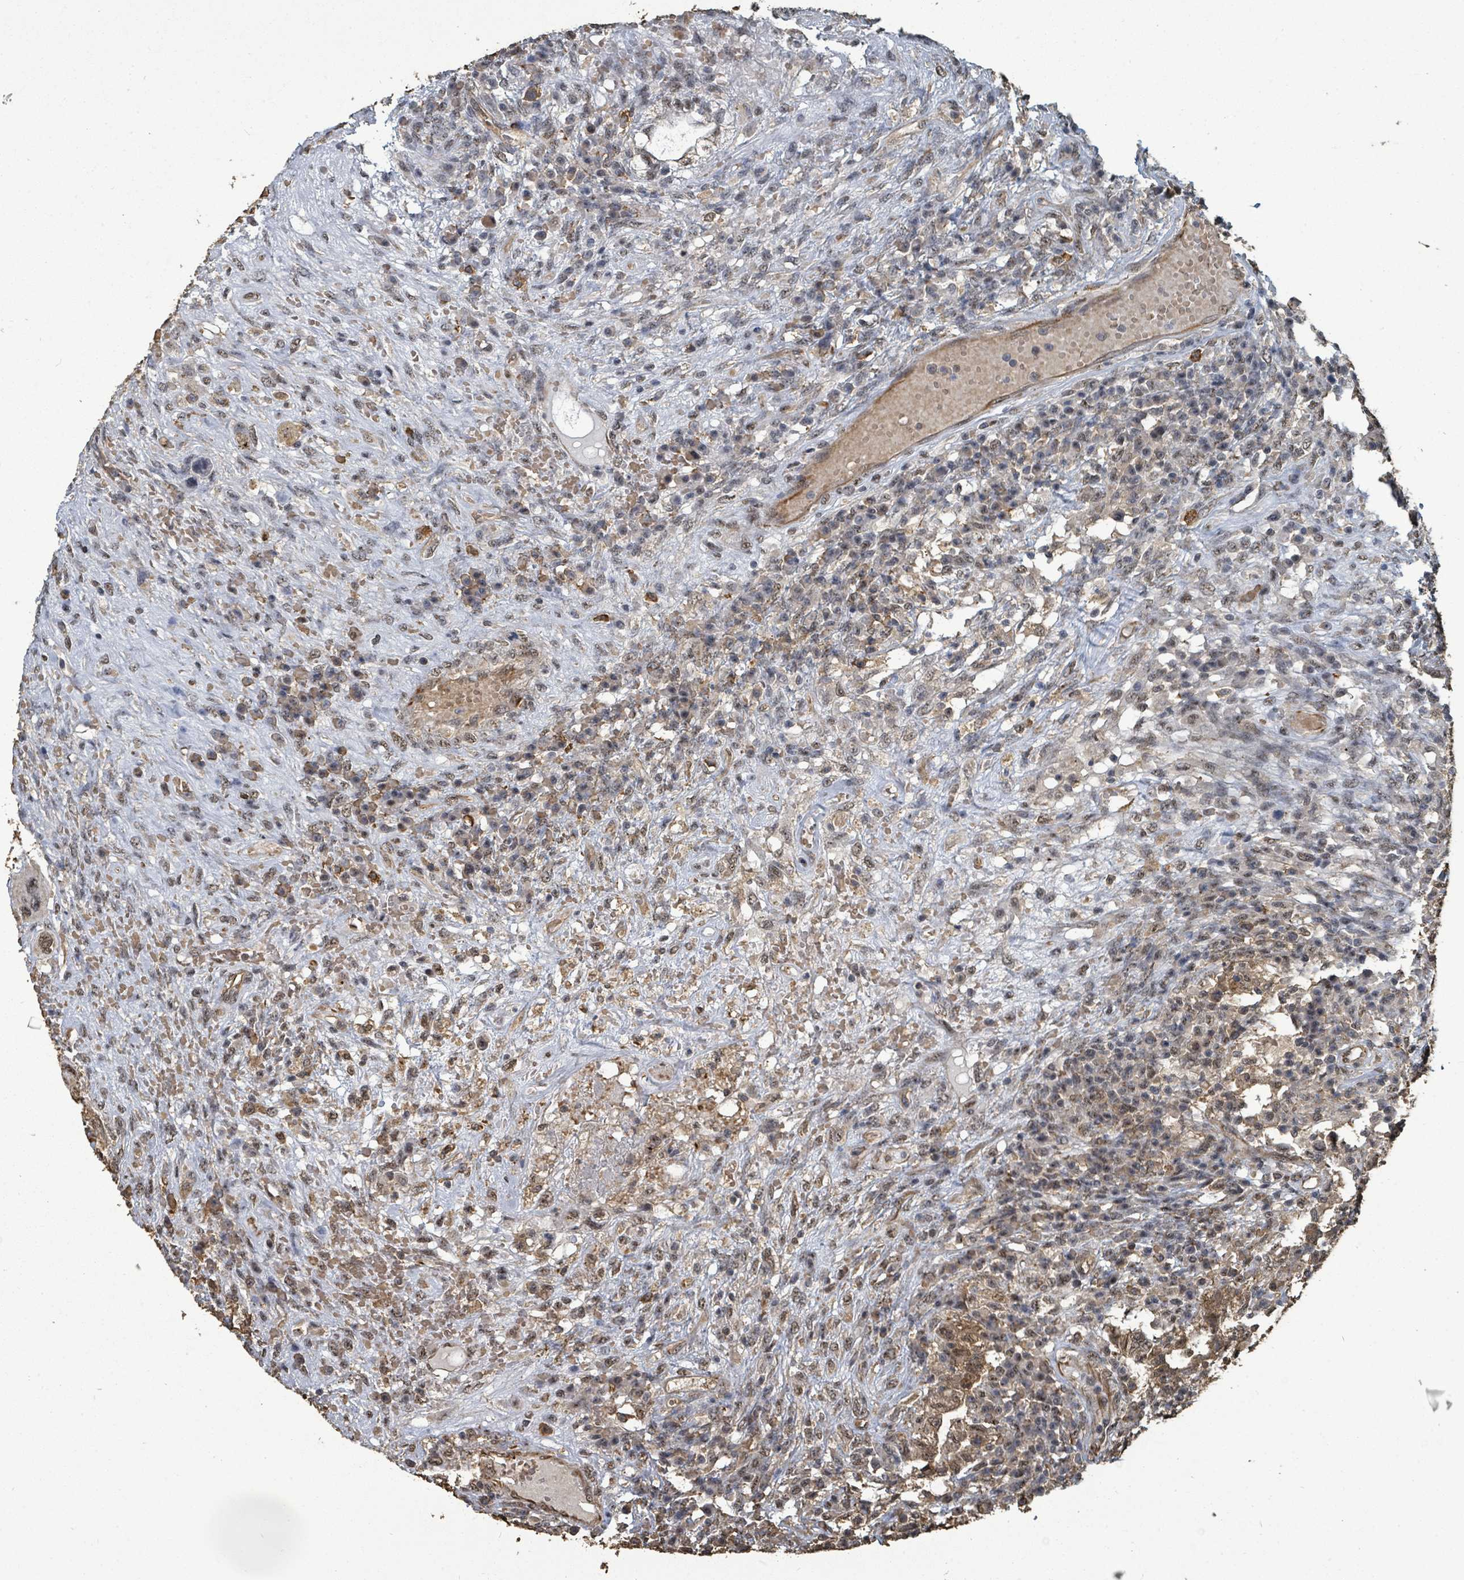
{"staining": {"intensity": "weak", "quantity": "25%-75%", "location": "cytoplasmic/membranous,nuclear"}, "tissue": "testis cancer", "cell_type": "Tumor cells", "image_type": "cancer", "snomed": [{"axis": "morphology", "description": "Carcinoma, Embryonal, NOS"}, {"axis": "topography", "description": "Testis"}], "caption": "Protein positivity by immunohistochemistry (IHC) exhibits weak cytoplasmic/membranous and nuclear staining in about 25%-75% of tumor cells in embryonal carcinoma (testis).", "gene": "C6orf52", "patient": {"sex": "male", "age": 26}}